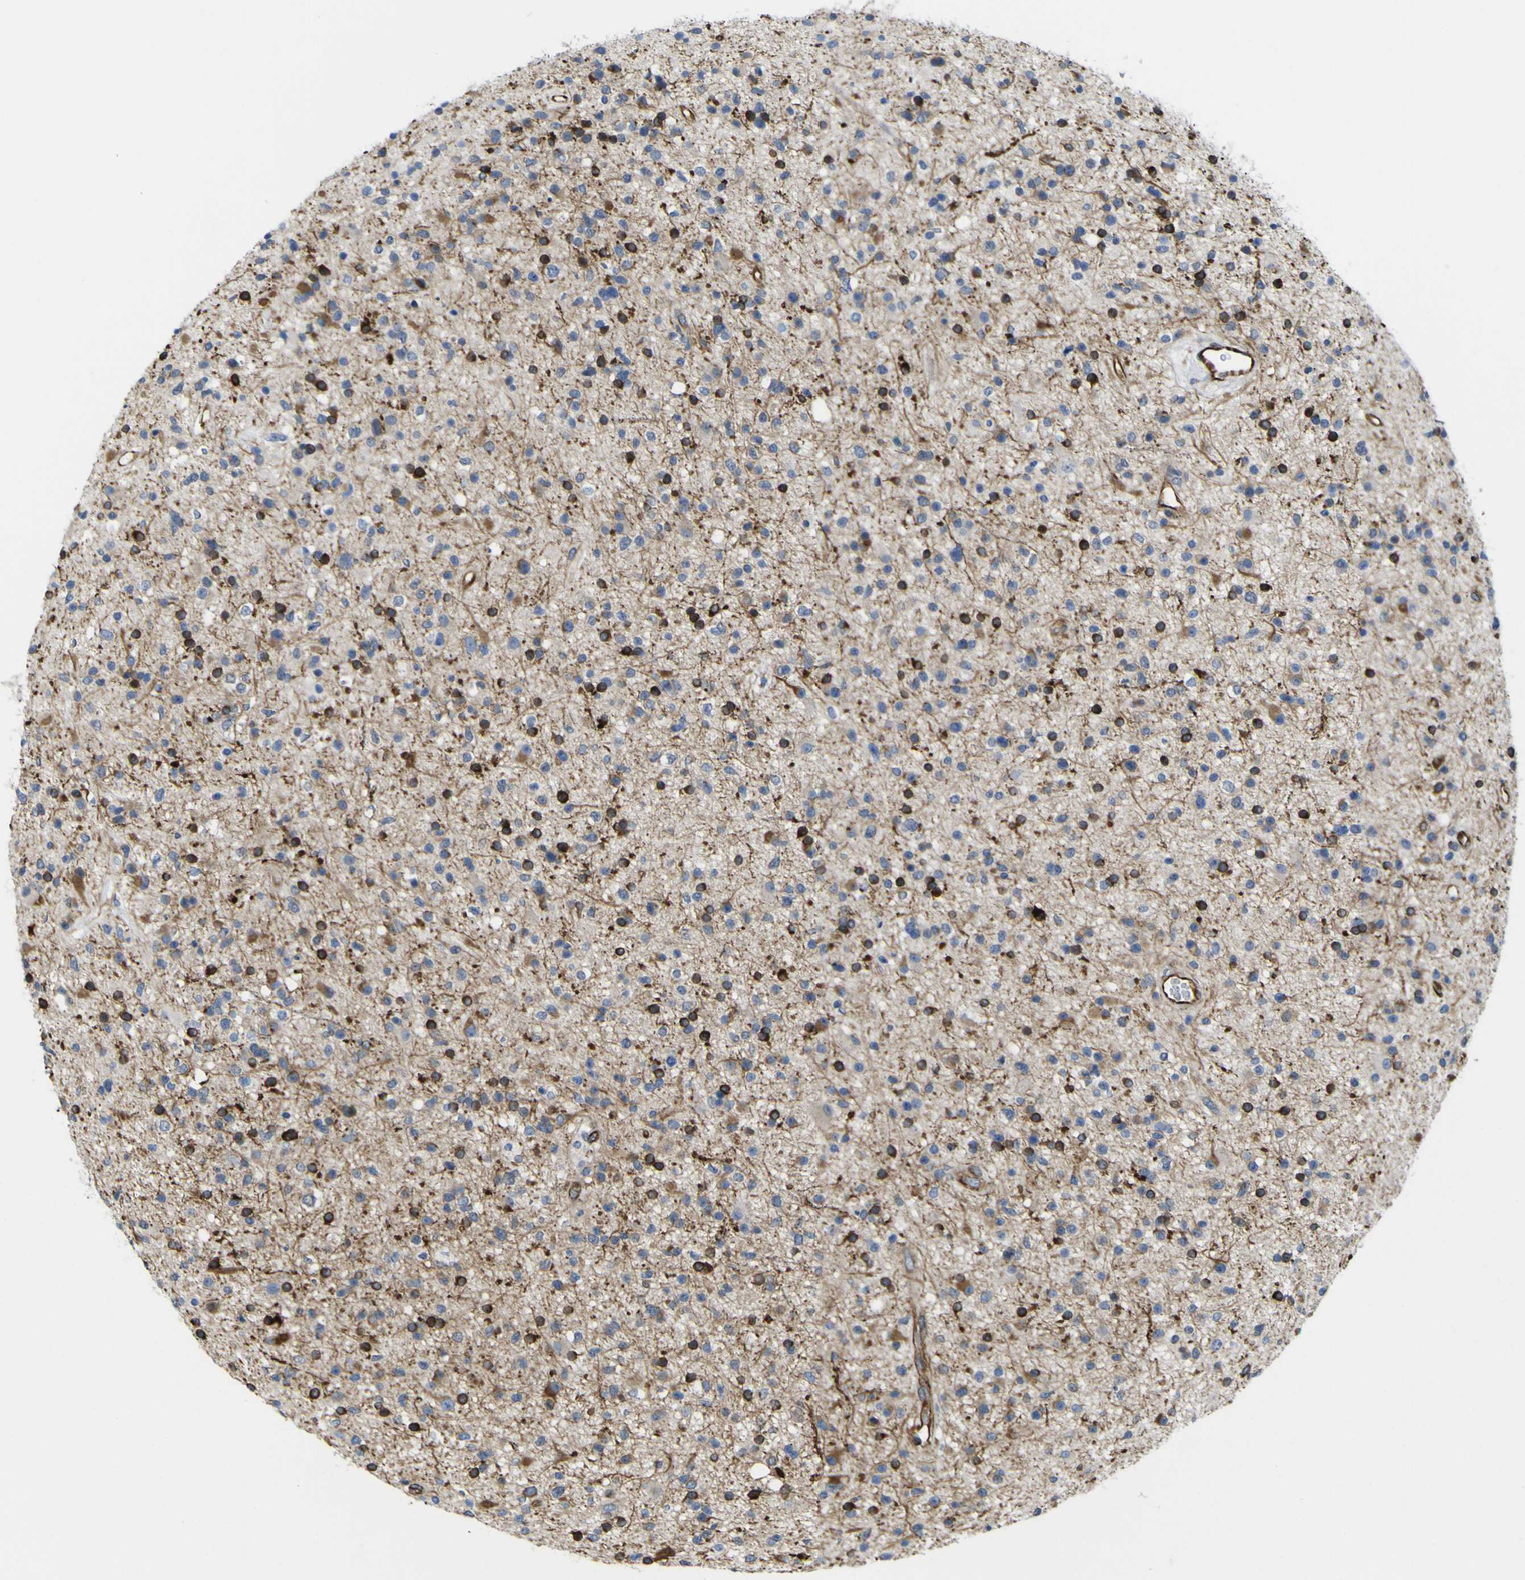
{"staining": {"intensity": "strong", "quantity": "25%-75%", "location": "cytoplasmic/membranous"}, "tissue": "glioma", "cell_type": "Tumor cells", "image_type": "cancer", "snomed": [{"axis": "morphology", "description": "Glioma, malignant, High grade"}, {"axis": "topography", "description": "Brain"}], "caption": "An image showing strong cytoplasmic/membranous staining in about 25%-75% of tumor cells in malignant glioma (high-grade), as visualized by brown immunohistochemical staining.", "gene": "JPH1", "patient": {"sex": "male", "age": 33}}